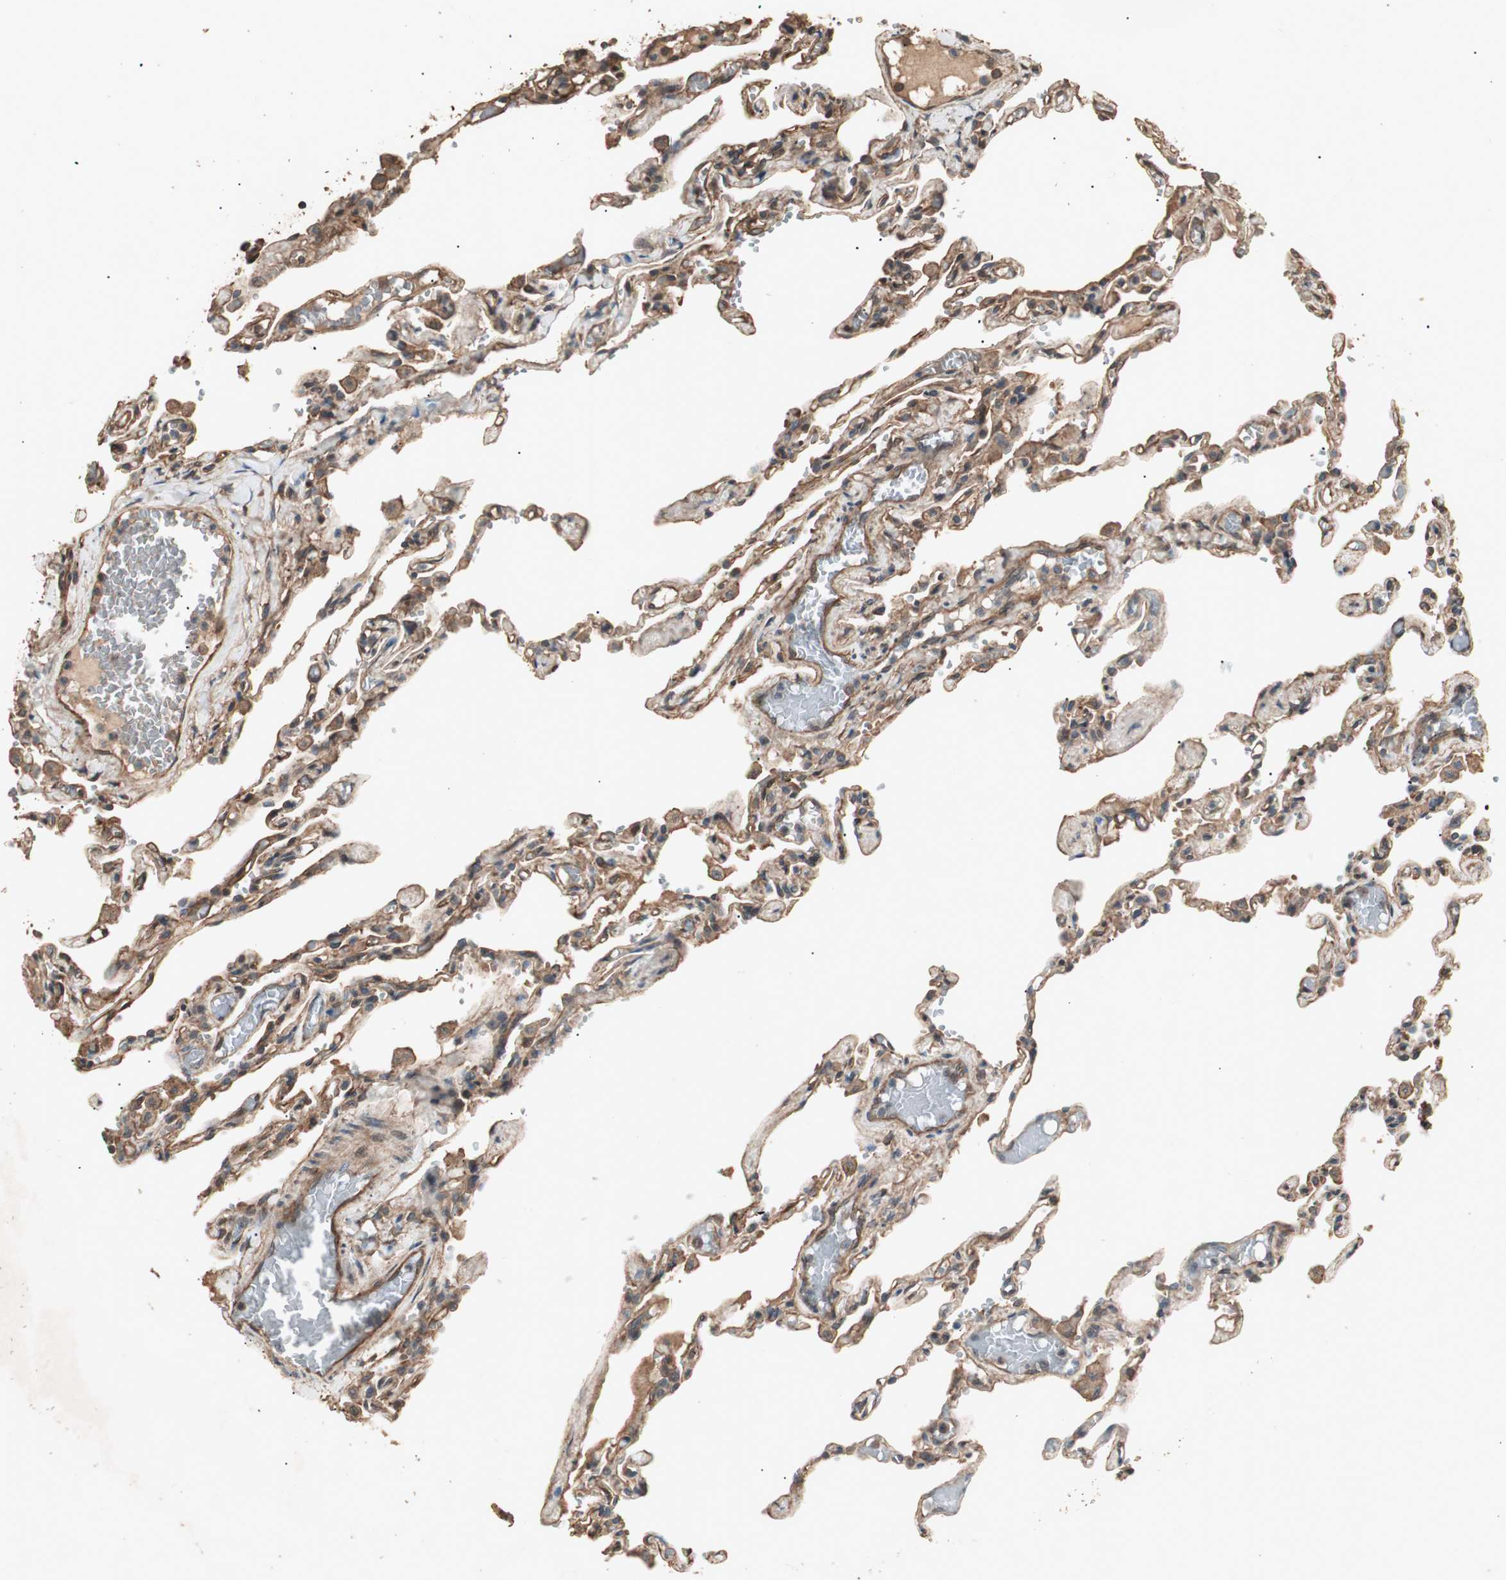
{"staining": {"intensity": "moderate", "quantity": ">75%", "location": "cytoplasmic/membranous"}, "tissue": "lung", "cell_type": "Alveolar cells", "image_type": "normal", "snomed": [{"axis": "morphology", "description": "Normal tissue, NOS"}, {"axis": "topography", "description": "Lung"}], "caption": "A high-resolution histopathology image shows immunohistochemistry (IHC) staining of unremarkable lung, which reveals moderate cytoplasmic/membranous positivity in about >75% of alveolar cells. The protein of interest is shown in brown color, while the nuclei are stained blue.", "gene": "CCN4", "patient": {"sex": "male", "age": 21}}